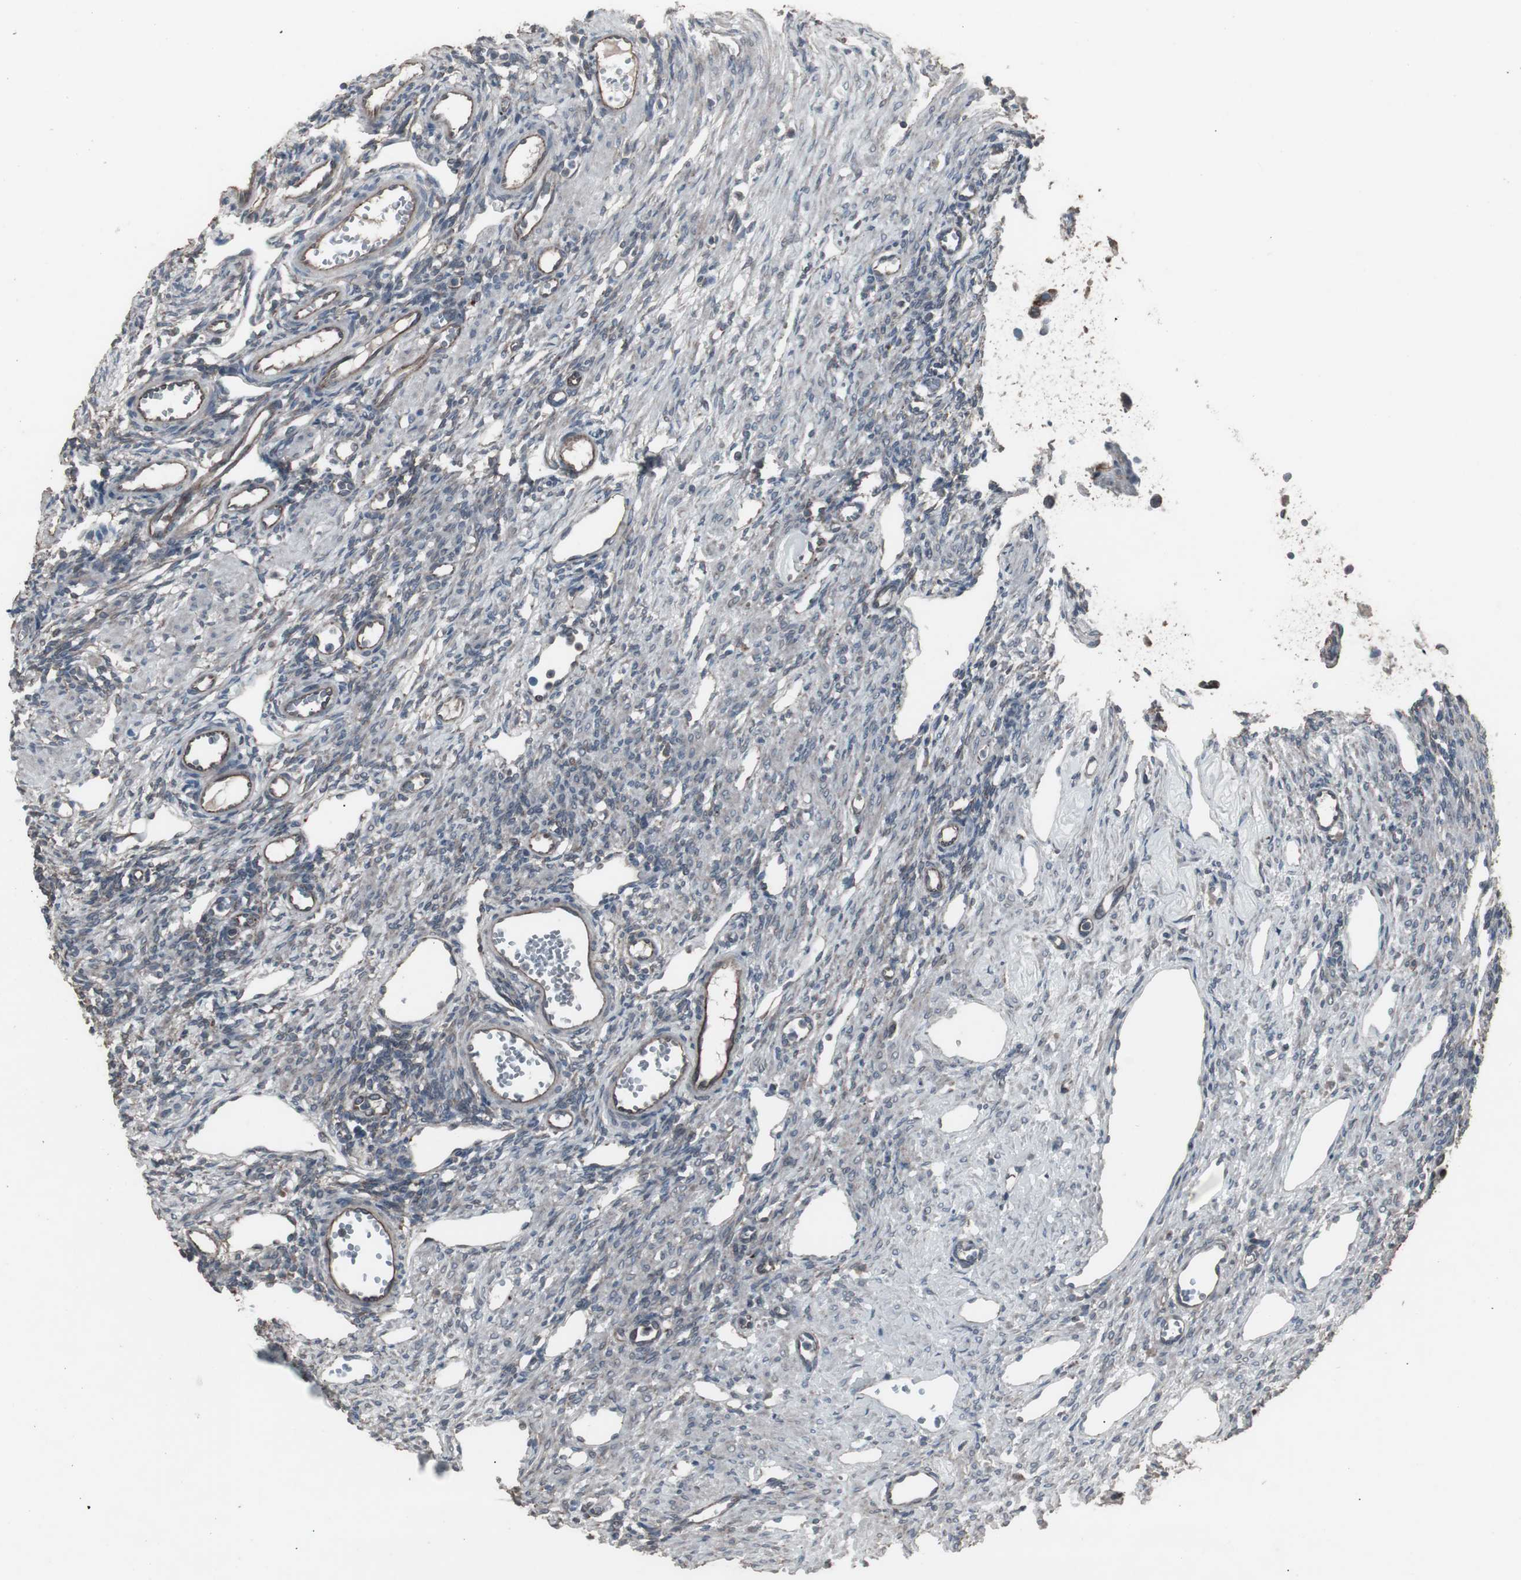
{"staining": {"intensity": "moderate", "quantity": "25%-75%", "location": "cytoplasmic/membranous"}, "tissue": "ovary", "cell_type": "Follicle cells", "image_type": "normal", "snomed": [{"axis": "morphology", "description": "Normal tissue, NOS"}, {"axis": "topography", "description": "Ovary"}], "caption": "Ovary stained with IHC exhibits moderate cytoplasmic/membranous expression in approximately 25%-75% of follicle cells. The staining was performed using DAB (3,3'-diaminobenzidine), with brown indicating positive protein expression. Nuclei are stained blue with hematoxylin.", "gene": "SSTR2", "patient": {"sex": "female", "age": 33}}